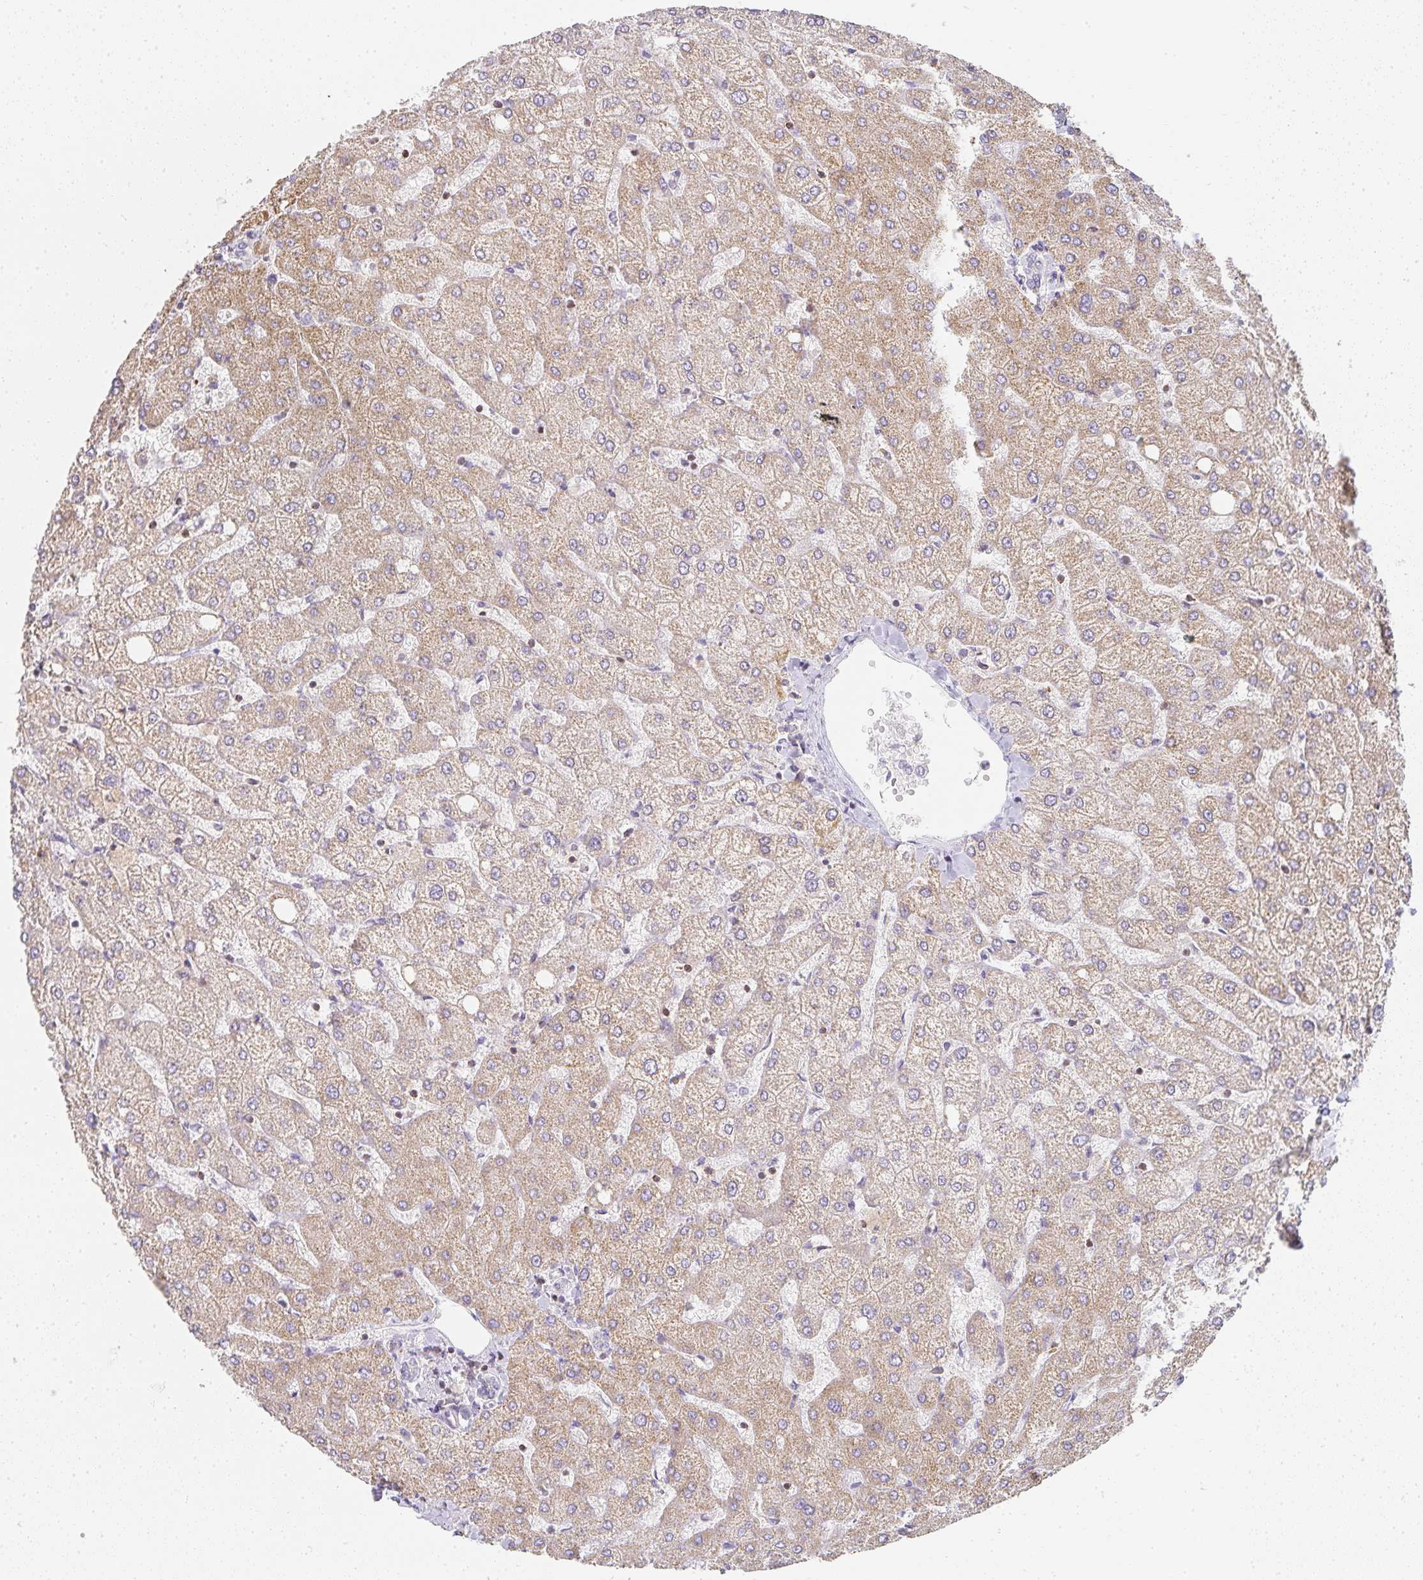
{"staining": {"intensity": "negative", "quantity": "none", "location": "none"}, "tissue": "liver", "cell_type": "Cholangiocytes", "image_type": "normal", "snomed": [{"axis": "morphology", "description": "Normal tissue, NOS"}, {"axis": "topography", "description": "Liver"}], "caption": "The image demonstrates no significant expression in cholangiocytes of liver. (DAB immunohistochemistry visualized using brightfield microscopy, high magnification).", "gene": "GATA3", "patient": {"sex": "female", "age": 54}}